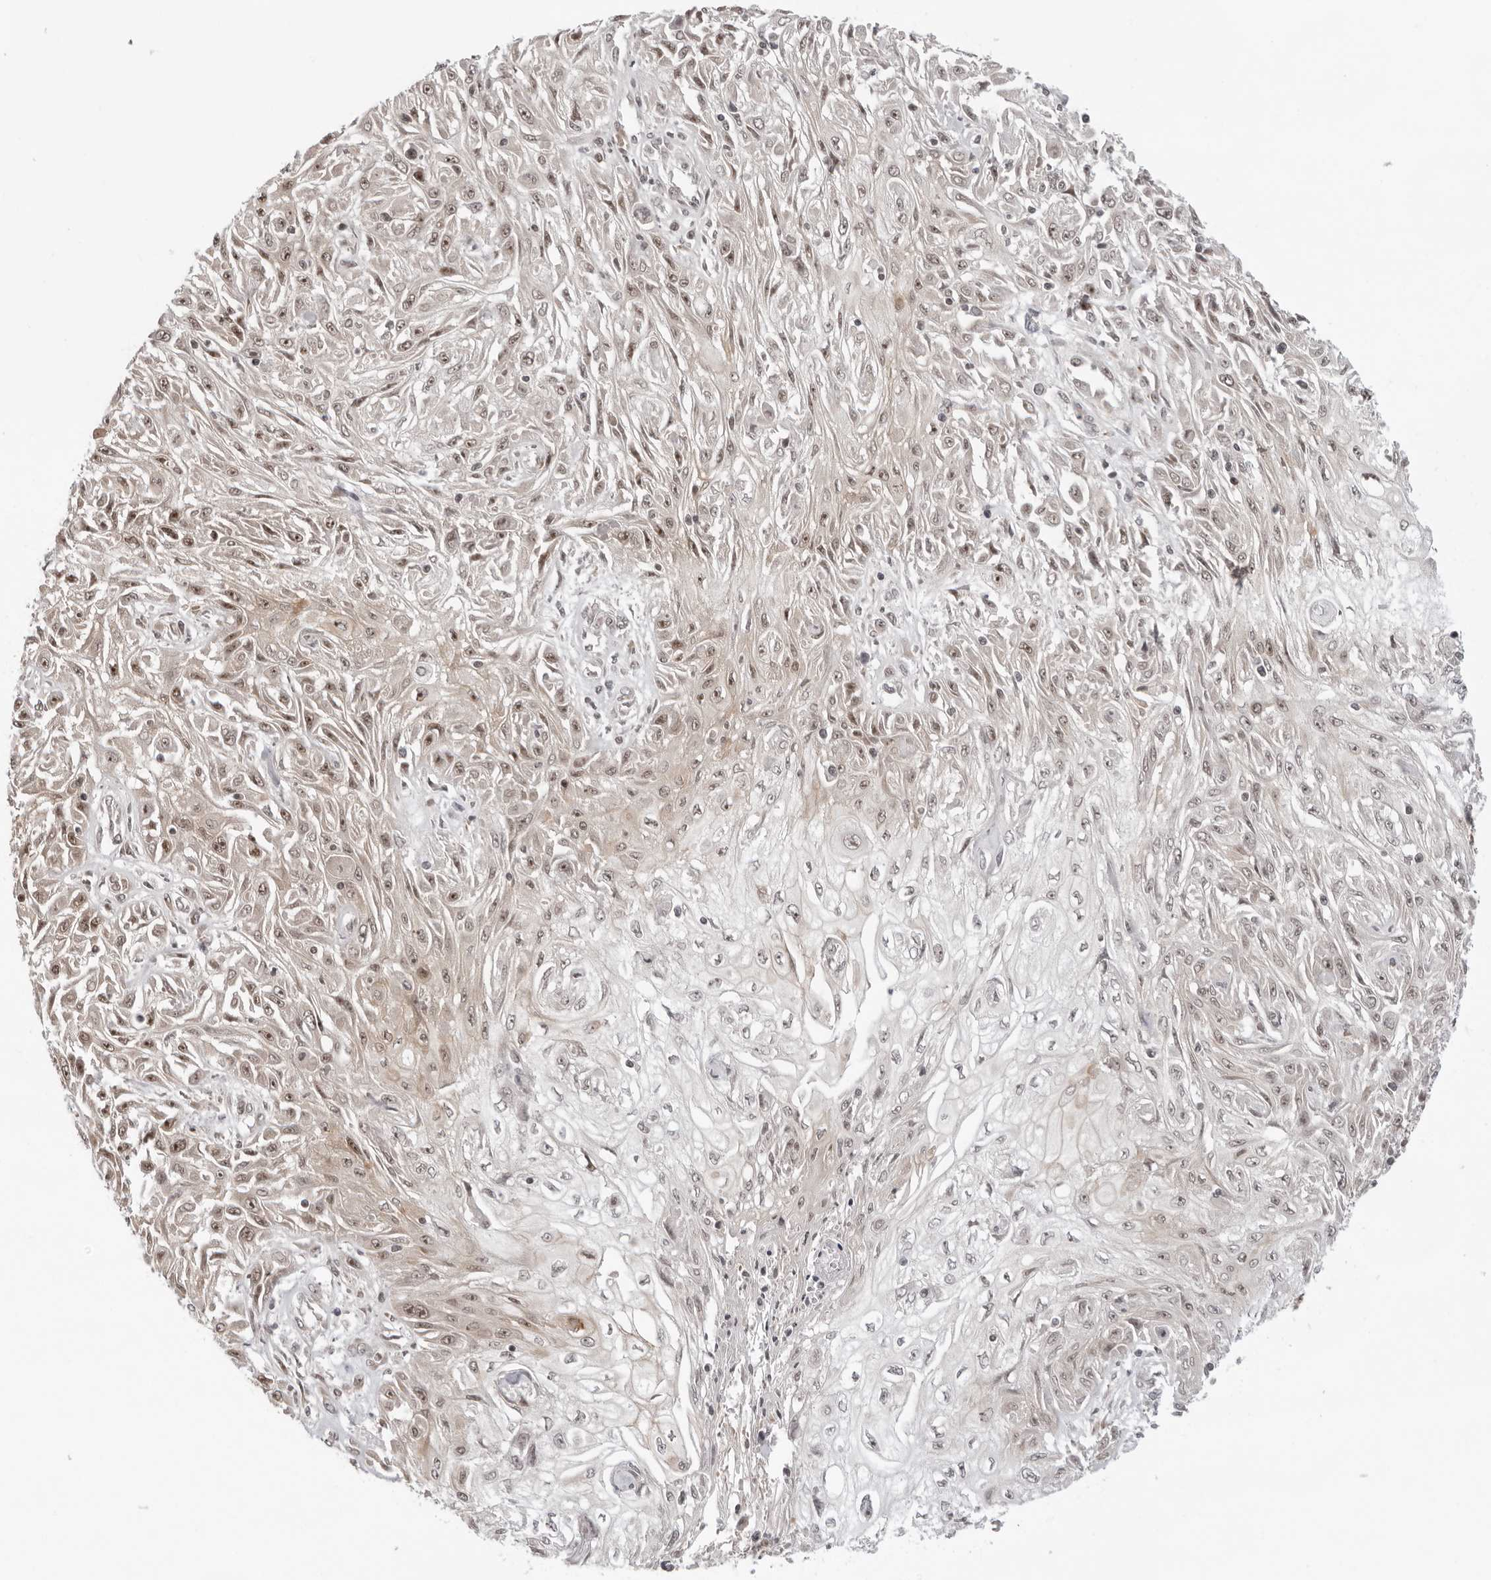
{"staining": {"intensity": "weak", "quantity": ">75%", "location": "cytoplasmic/membranous,nuclear"}, "tissue": "skin cancer", "cell_type": "Tumor cells", "image_type": "cancer", "snomed": [{"axis": "morphology", "description": "Squamous cell carcinoma, NOS"}, {"axis": "morphology", "description": "Squamous cell carcinoma, metastatic, NOS"}, {"axis": "topography", "description": "Skin"}, {"axis": "topography", "description": "Lymph node"}], "caption": "Protein staining of skin squamous cell carcinoma tissue demonstrates weak cytoplasmic/membranous and nuclear staining in about >75% of tumor cells.", "gene": "EXOSC10", "patient": {"sex": "male", "age": 75}}